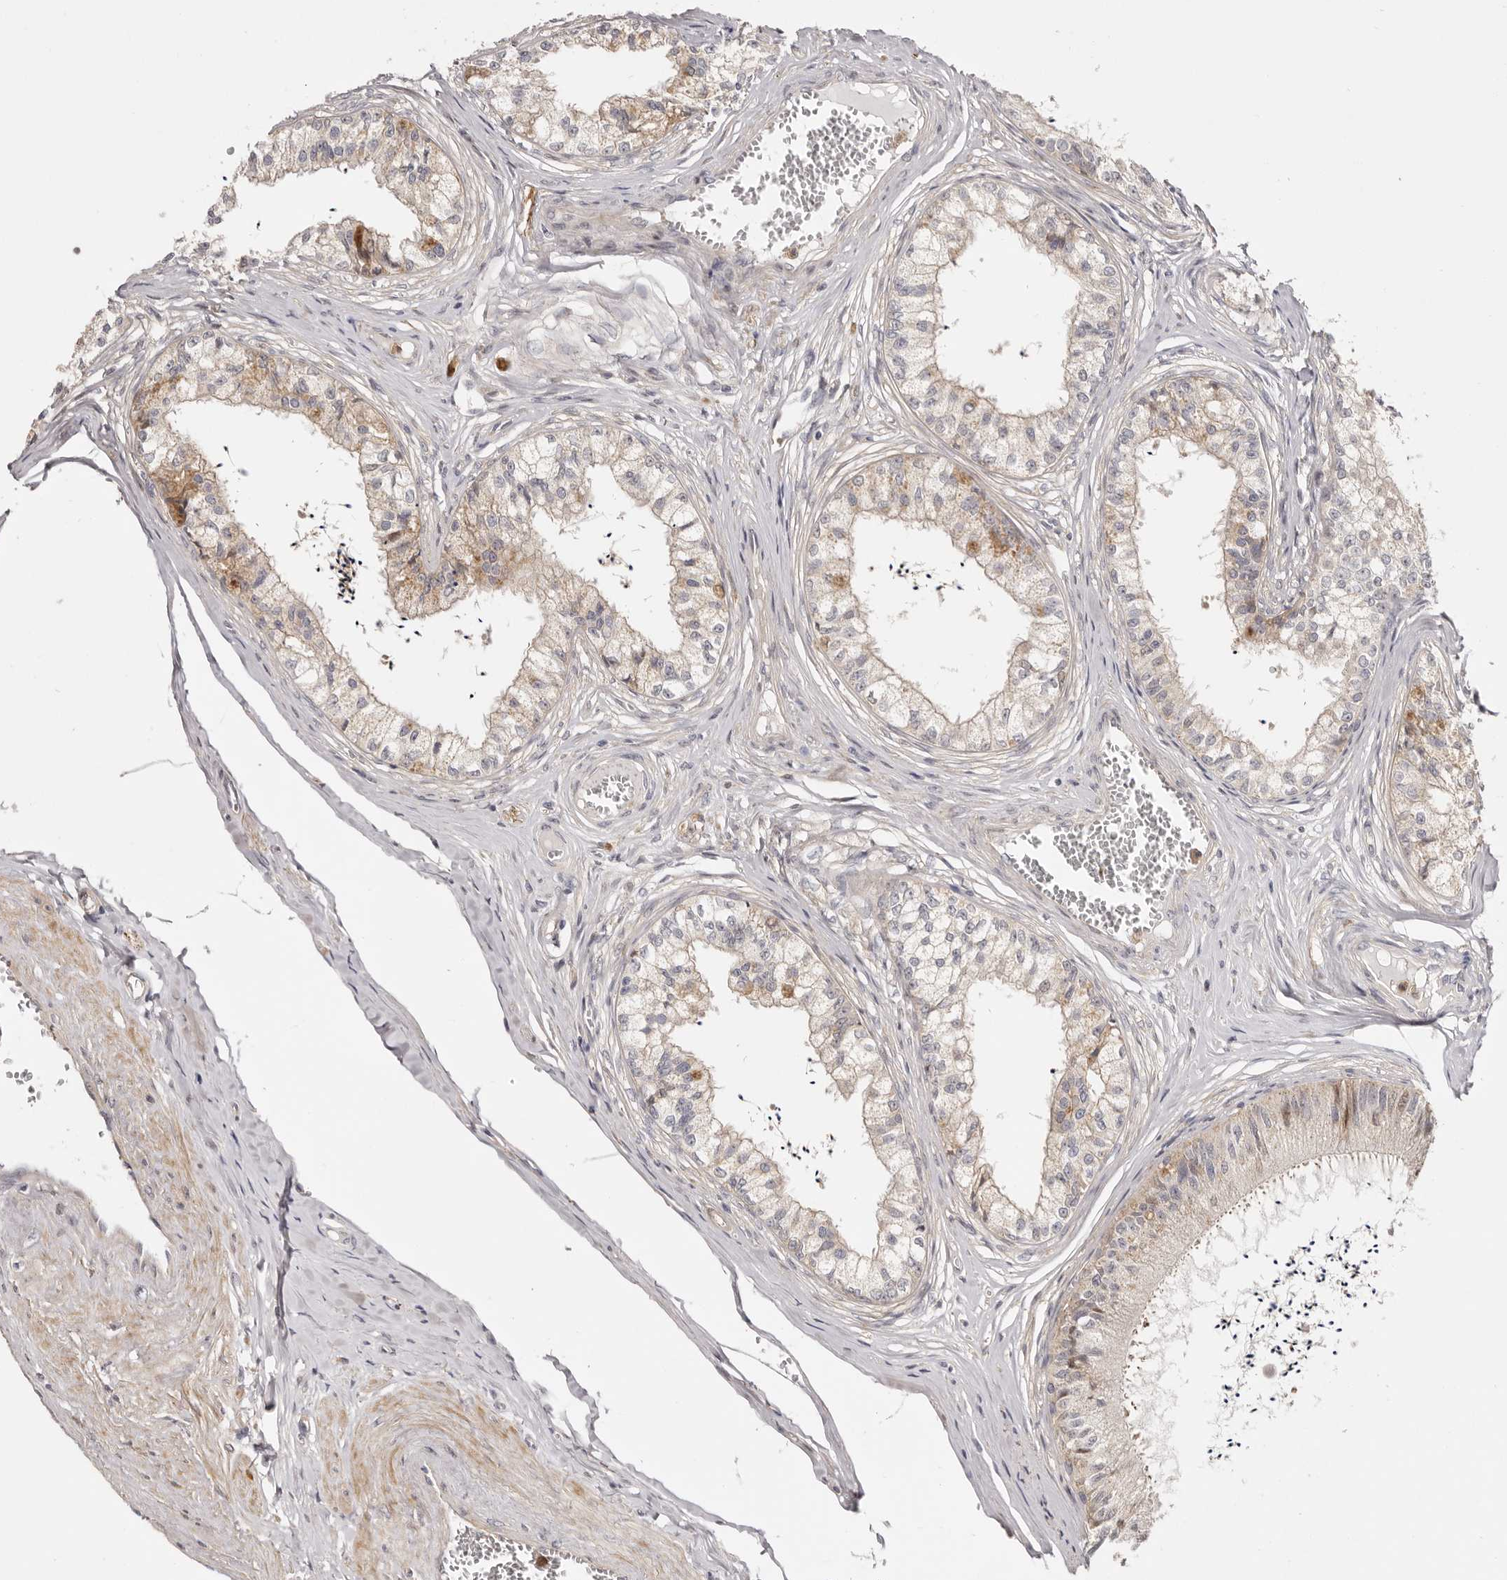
{"staining": {"intensity": "weak", "quantity": "25%-75%", "location": "cytoplasmic/membranous"}, "tissue": "epididymis", "cell_type": "Glandular cells", "image_type": "normal", "snomed": [{"axis": "morphology", "description": "Normal tissue, NOS"}, {"axis": "topography", "description": "Epididymis"}], "caption": "Unremarkable epididymis exhibits weak cytoplasmic/membranous staining in approximately 25%-75% of glandular cells, visualized by immunohistochemistry. (brown staining indicates protein expression, while blue staining denotes nuclei).", "gene": "MSRB2", "patient": {"sex": "male", "age": 79}}